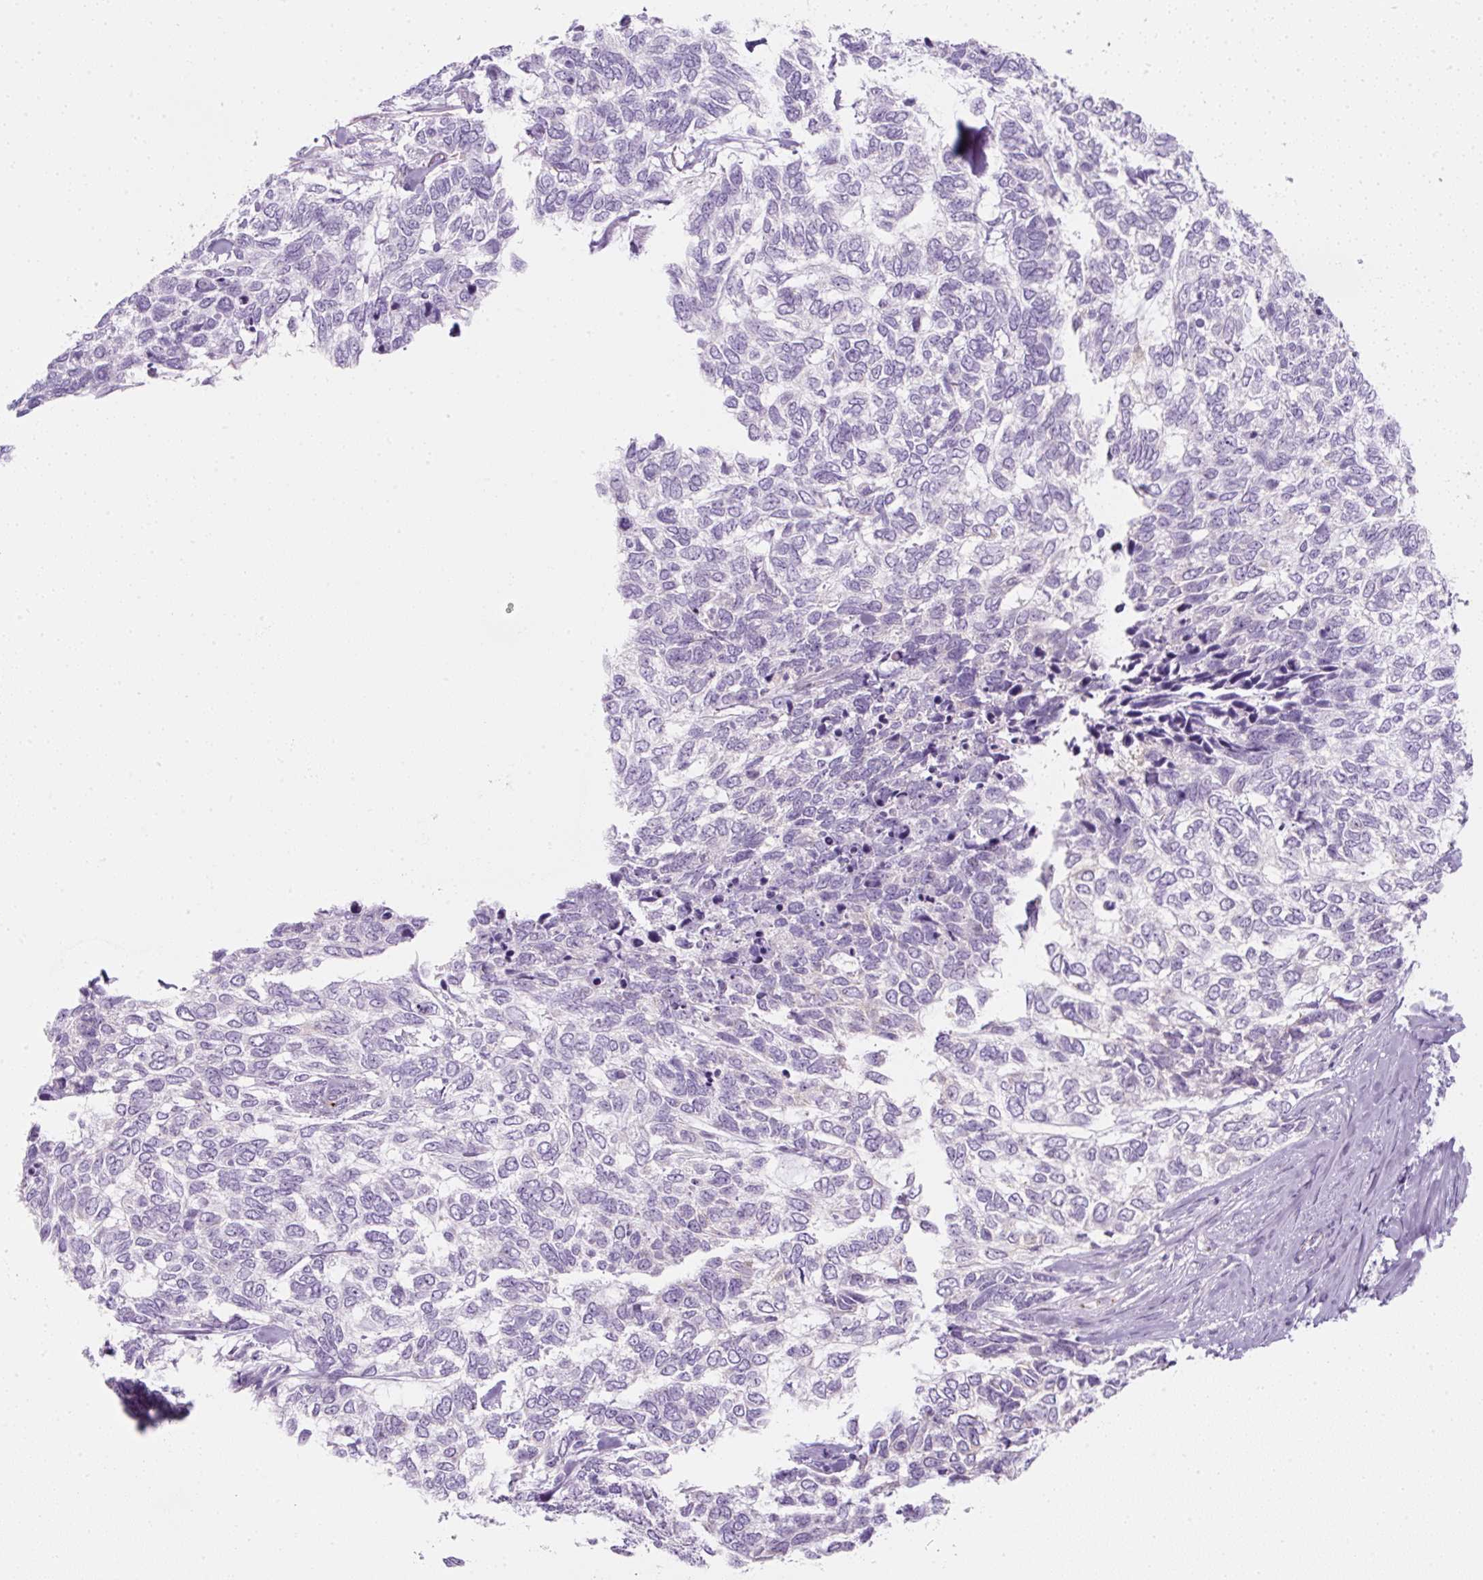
{"staining": {"intensity": "negative", "quantity": "none", "location": "none"}, "tissue": "skin cancer", "cell_type": "Tumor cells", "image_type": "cancer", "snomed": [{"axis": "morphology", "description": "Basal cell carcinoma"}, {"axis": "topography", "description": "Skin"}], "caption": "An image of human skin cancer (basal cell carcinoma) is negative for staining in tumor cells. The staining is performed using DAB brown chromogen with nuclei counter-stained in using hematoxylin.", "gene": "PF4V1", "patient": {"sex": "female", "age": 65}}